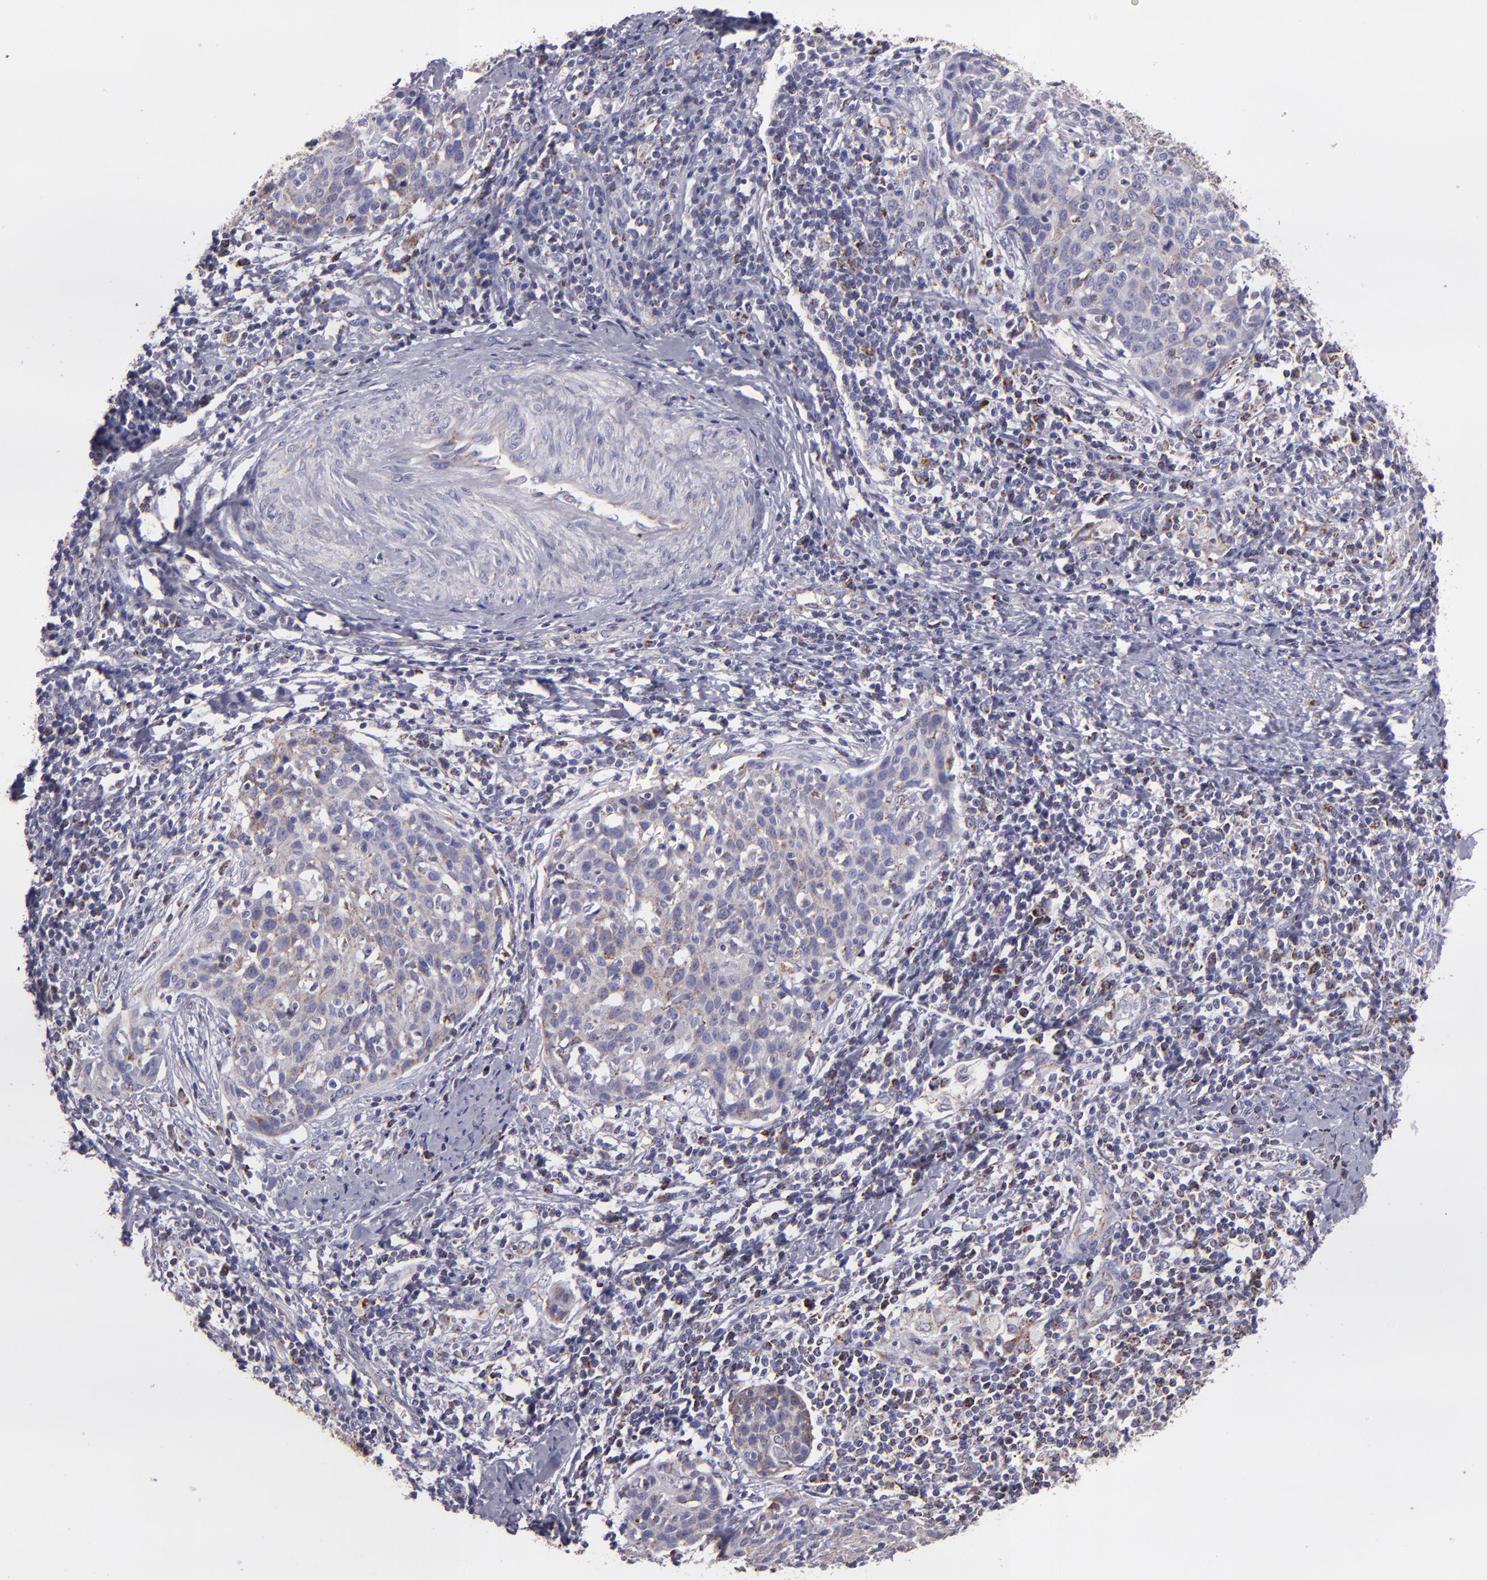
{"staining": {"intensity": "moderate", "quantity": "<25%", "location": "cytoplasmic/membranous"}, "tissue": "cervical cancer", "cell_type": "Tumor cells", "image_type": "cancer", "snomed": [{"axis": "morphology", "description": "Squamous cell carcinoma, NOS"}, {"axis": "topography", "description": "Cervix"}], "caption": "Immunohistochemical staining of cervical cancer demonstrates low levels of moderate cytoplasmic/membranous protein staining in approximately <25% of tumor cells.", "gene": "HSPD1", "patient": {"sex": "female", "age": 38}}